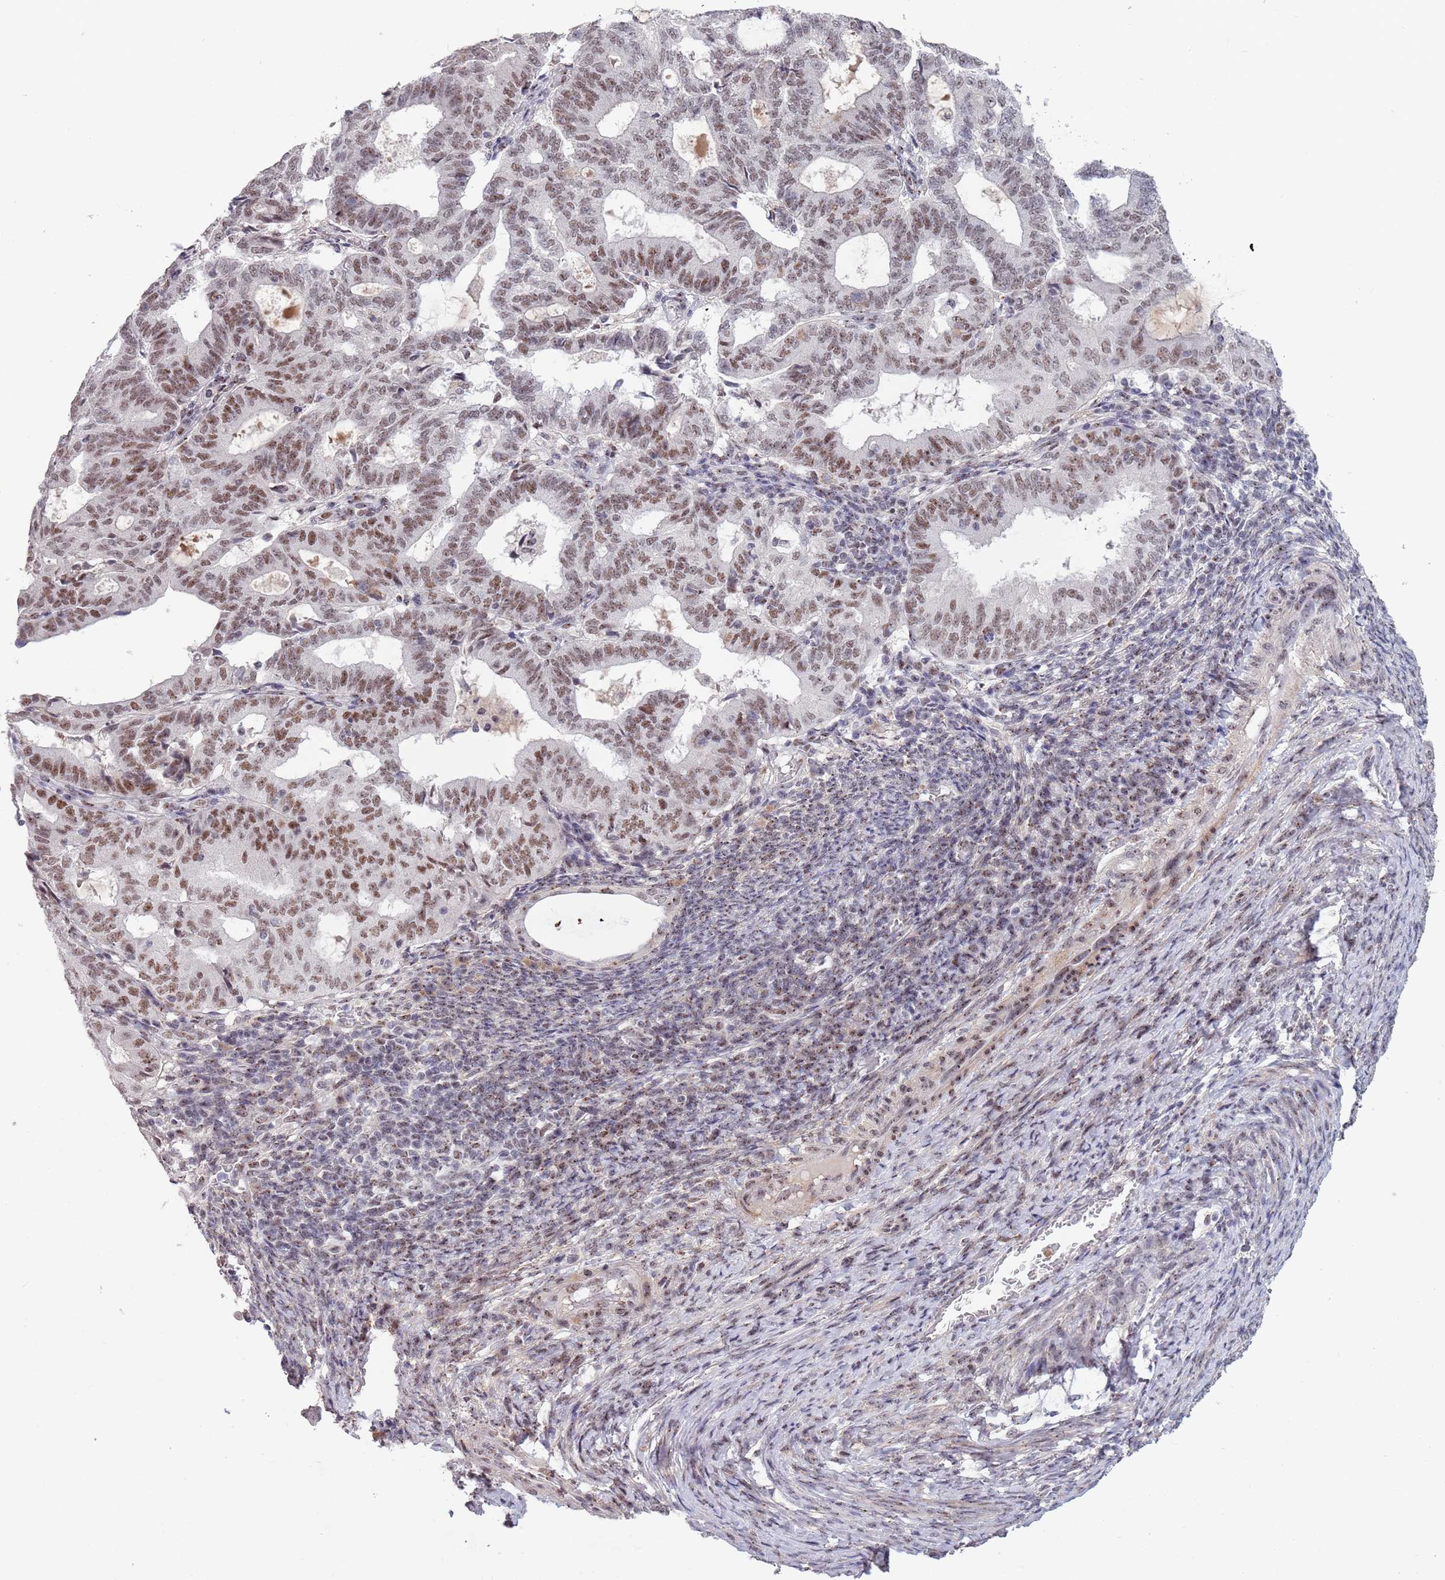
{"staining": {"intensity": "moderate", "quantity": ">75%", "location": "nuclear"}, "tissue": "endometrial cancer", "cell_type": "Tumor cells", "image_type": "cancer", "snomed": [{"axis": "morphology", "description": "Adenocarcinoma, NOS"}, {"axis": "topography", "description": "Endometrium"}], "caption": "High-power microscopy captured an IHC photomicrograph of endometrial cancer (adenocarcinoma), revealing moderate nuclear expression in approximately >75% of tumor cells. Immunohistochemistry (ihc) stains the protein in brown and the nuclei are stained blue.", "gene": "CIZ1", "patient": {"sex": "female", "age": 70}}